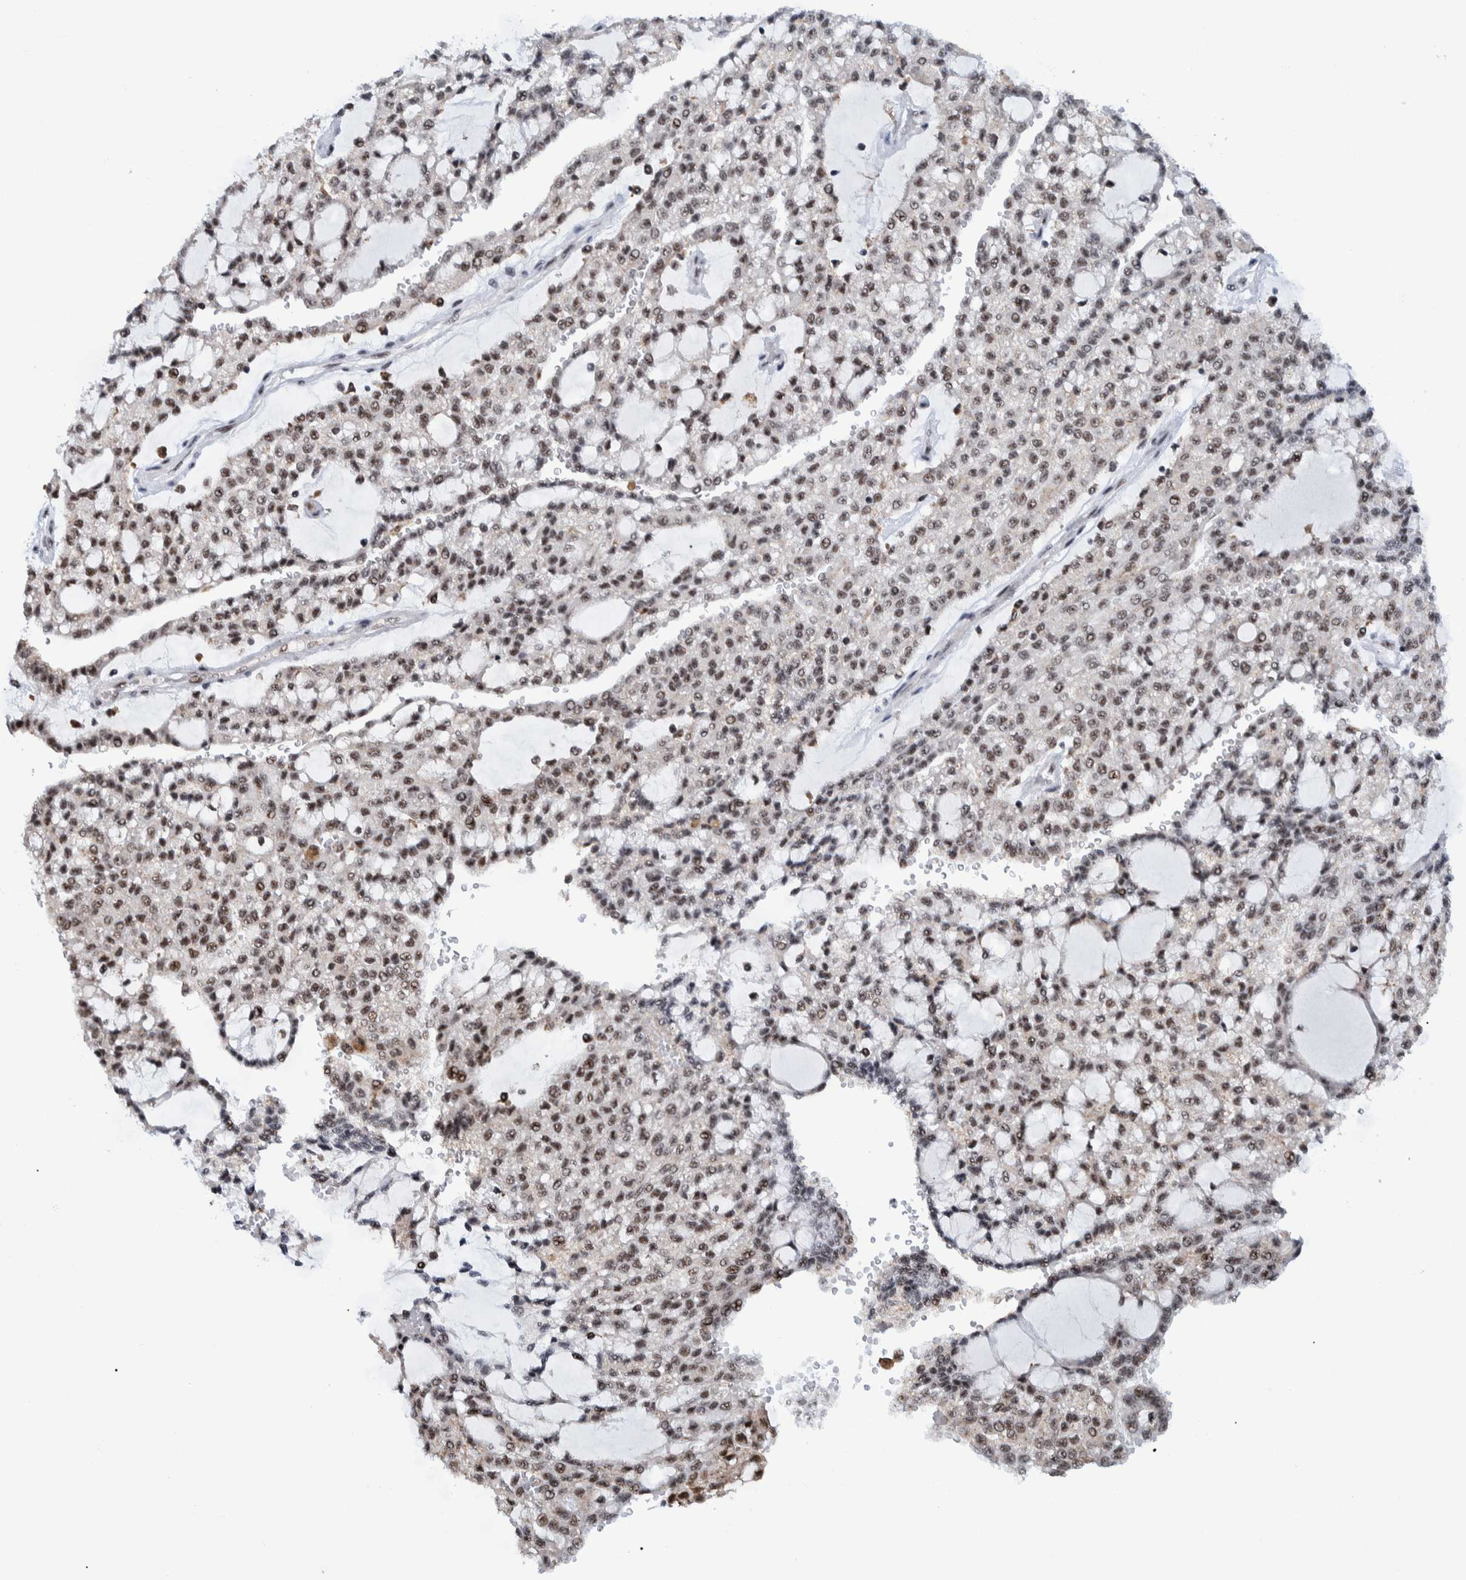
{"staining": {"intensity": "moderate", "quantity": ">75%", "location": "nuclear"}, "tissue": "renal cancer", "cell_type": "Tumor cells", "image_type": "cancer", "snomed": [{"axis": "morphology", "description": "Adenocarcinoma, NOS"}, {"axis": "topography", "description": "Kidney"}], "caption": "Moderate nuclear protein staining is seen in approximately >75% of tumor cells in adenocarcinoma (renal).", "gene": "EFTUD2", "patient": {"sex": "male", "age": 63}}